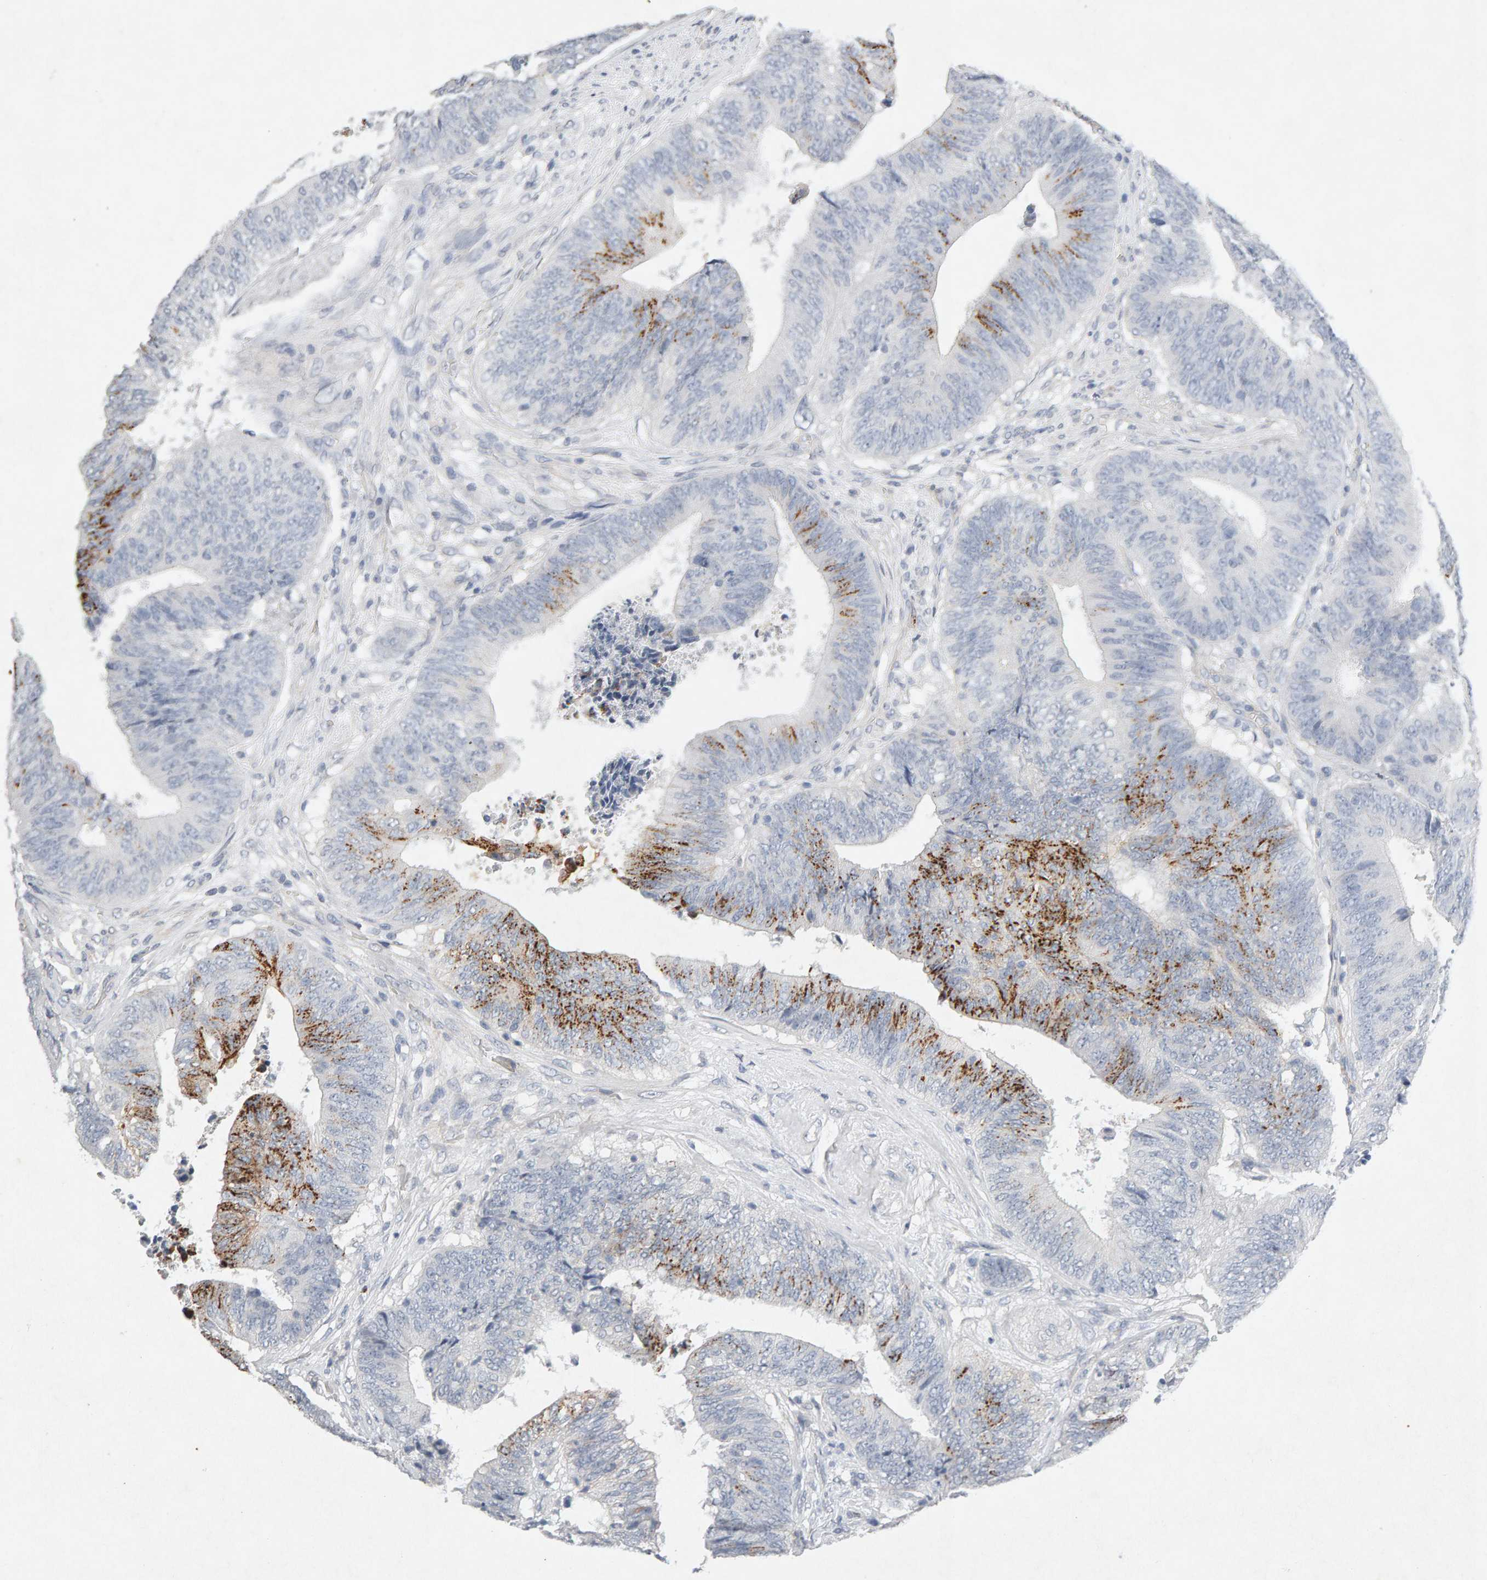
{"staining": {"intensity": "moderate", "quantity": "25%-75%", "location": "cytoplasmic/membranous"}, "tissue": "colorectal cancer", "cell_type": "Tumor cells", "image_type": "cancer", "snomed": [{"axis": "morphology", "description": "Adenocarcinoma, NOS"}, {"axis": "topography", "description": "Rectum"}], "caption": "DAB (3,3'-diaminobenzidine) immunohistochemical staining of adenocarcinoma (colorectal) reveals moderate cytoplasmic/membranous protein positivity in approximately 25%-75% of tumor cells.", "gene": "PTPRM", "patient": {"sex": "male", "age": 72}}